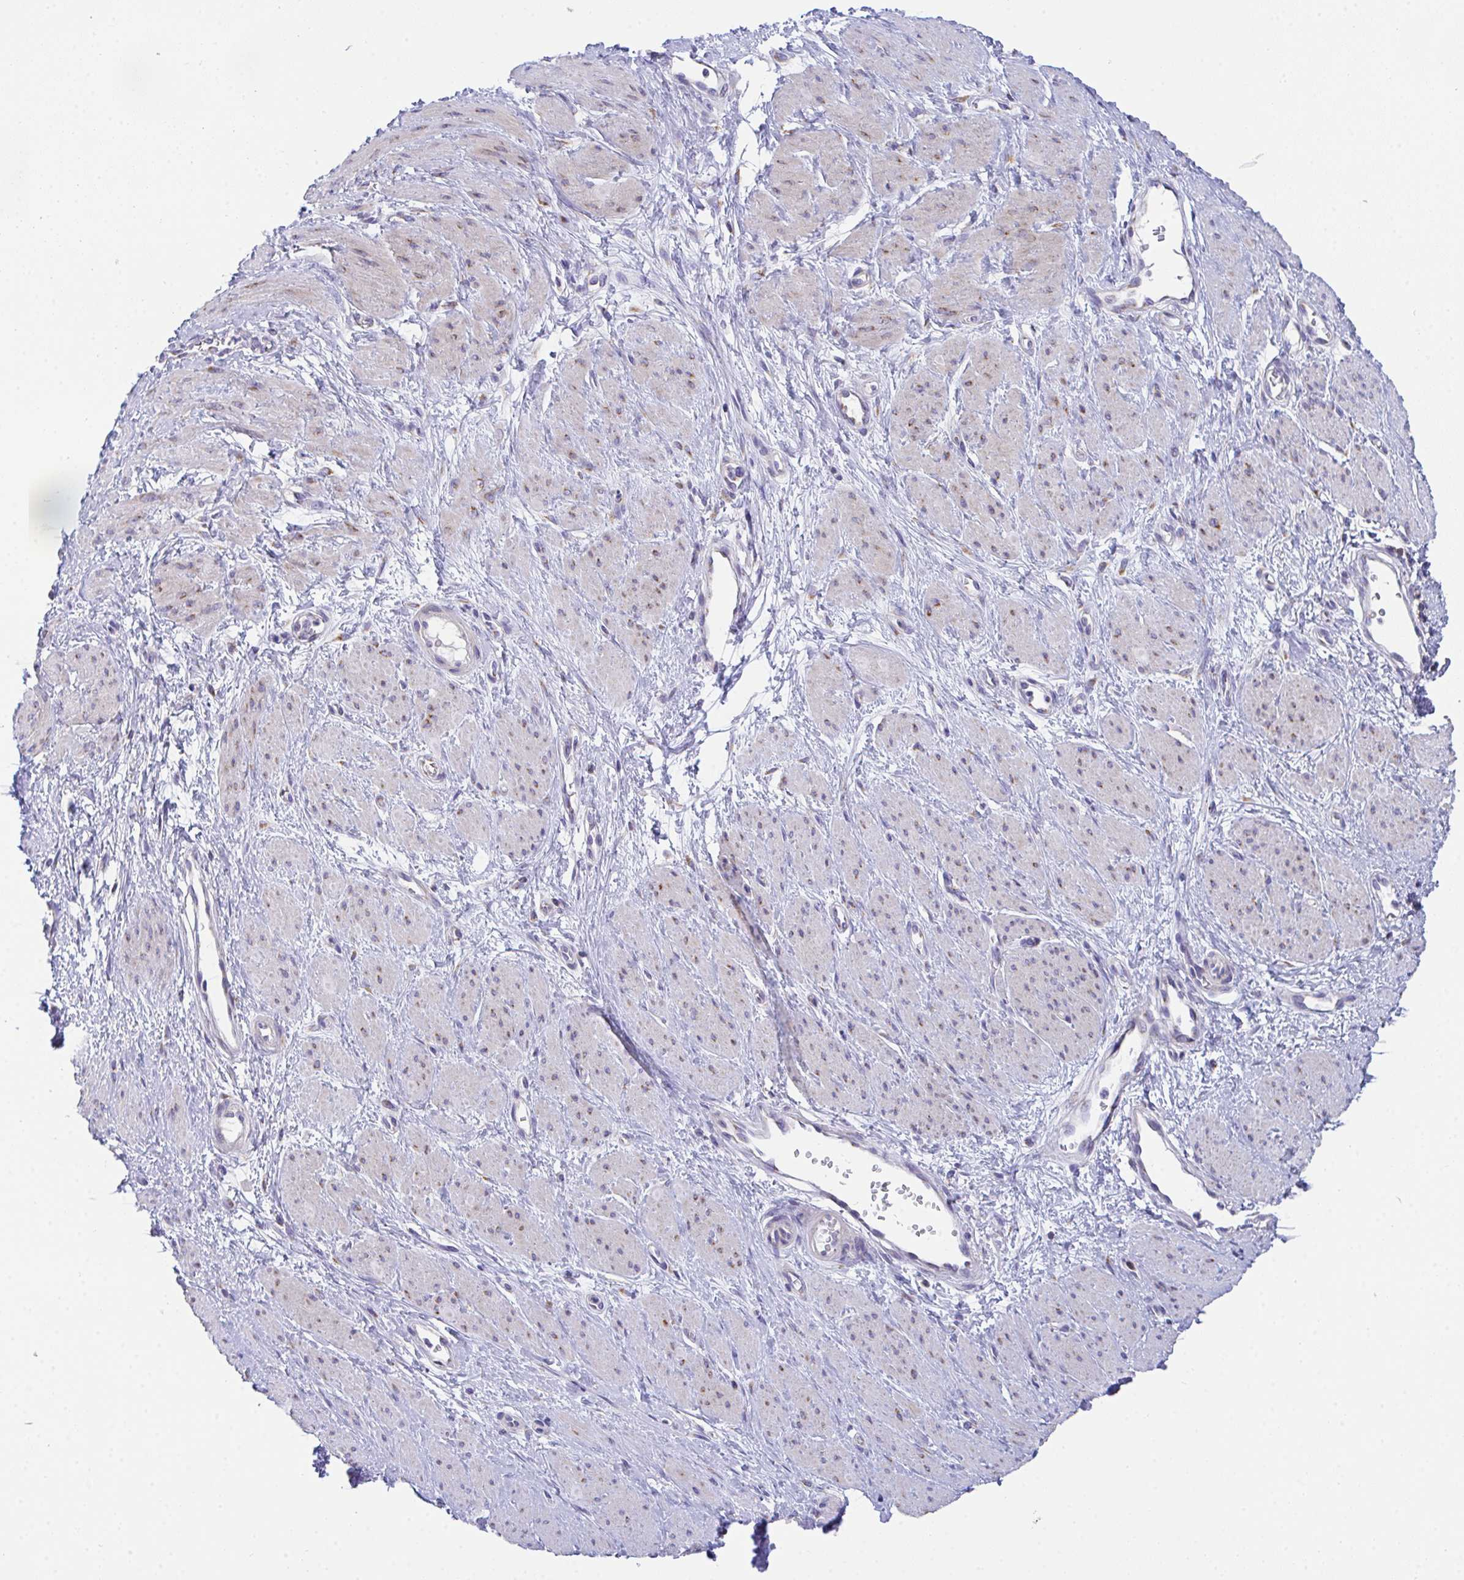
{"staining": {"intensity": "negative", "quantity": "none", "location": "none"}, "tissue": "smooth muscle", "cell_type": "Smooth muscle cells", "image_type": "normal", "snomed": [{"axis": "morphology", "description": "Normal tissue, NOS"}, {"axis": "topography", "description": "Smooth muscle"}, {"axis": "topography", "description": "Uterus"}], "caption": "IHC image of benign human smooth muscle stained for a protein (brown), which reveals no staining in smooth muscle cells. (Brightfield microscopy of DAB (3,3'-diaminobenzidine) immunohistochemistry at high magnification).", "gene": "MIA3", "patient": {"sex": "female", "age": 39}}